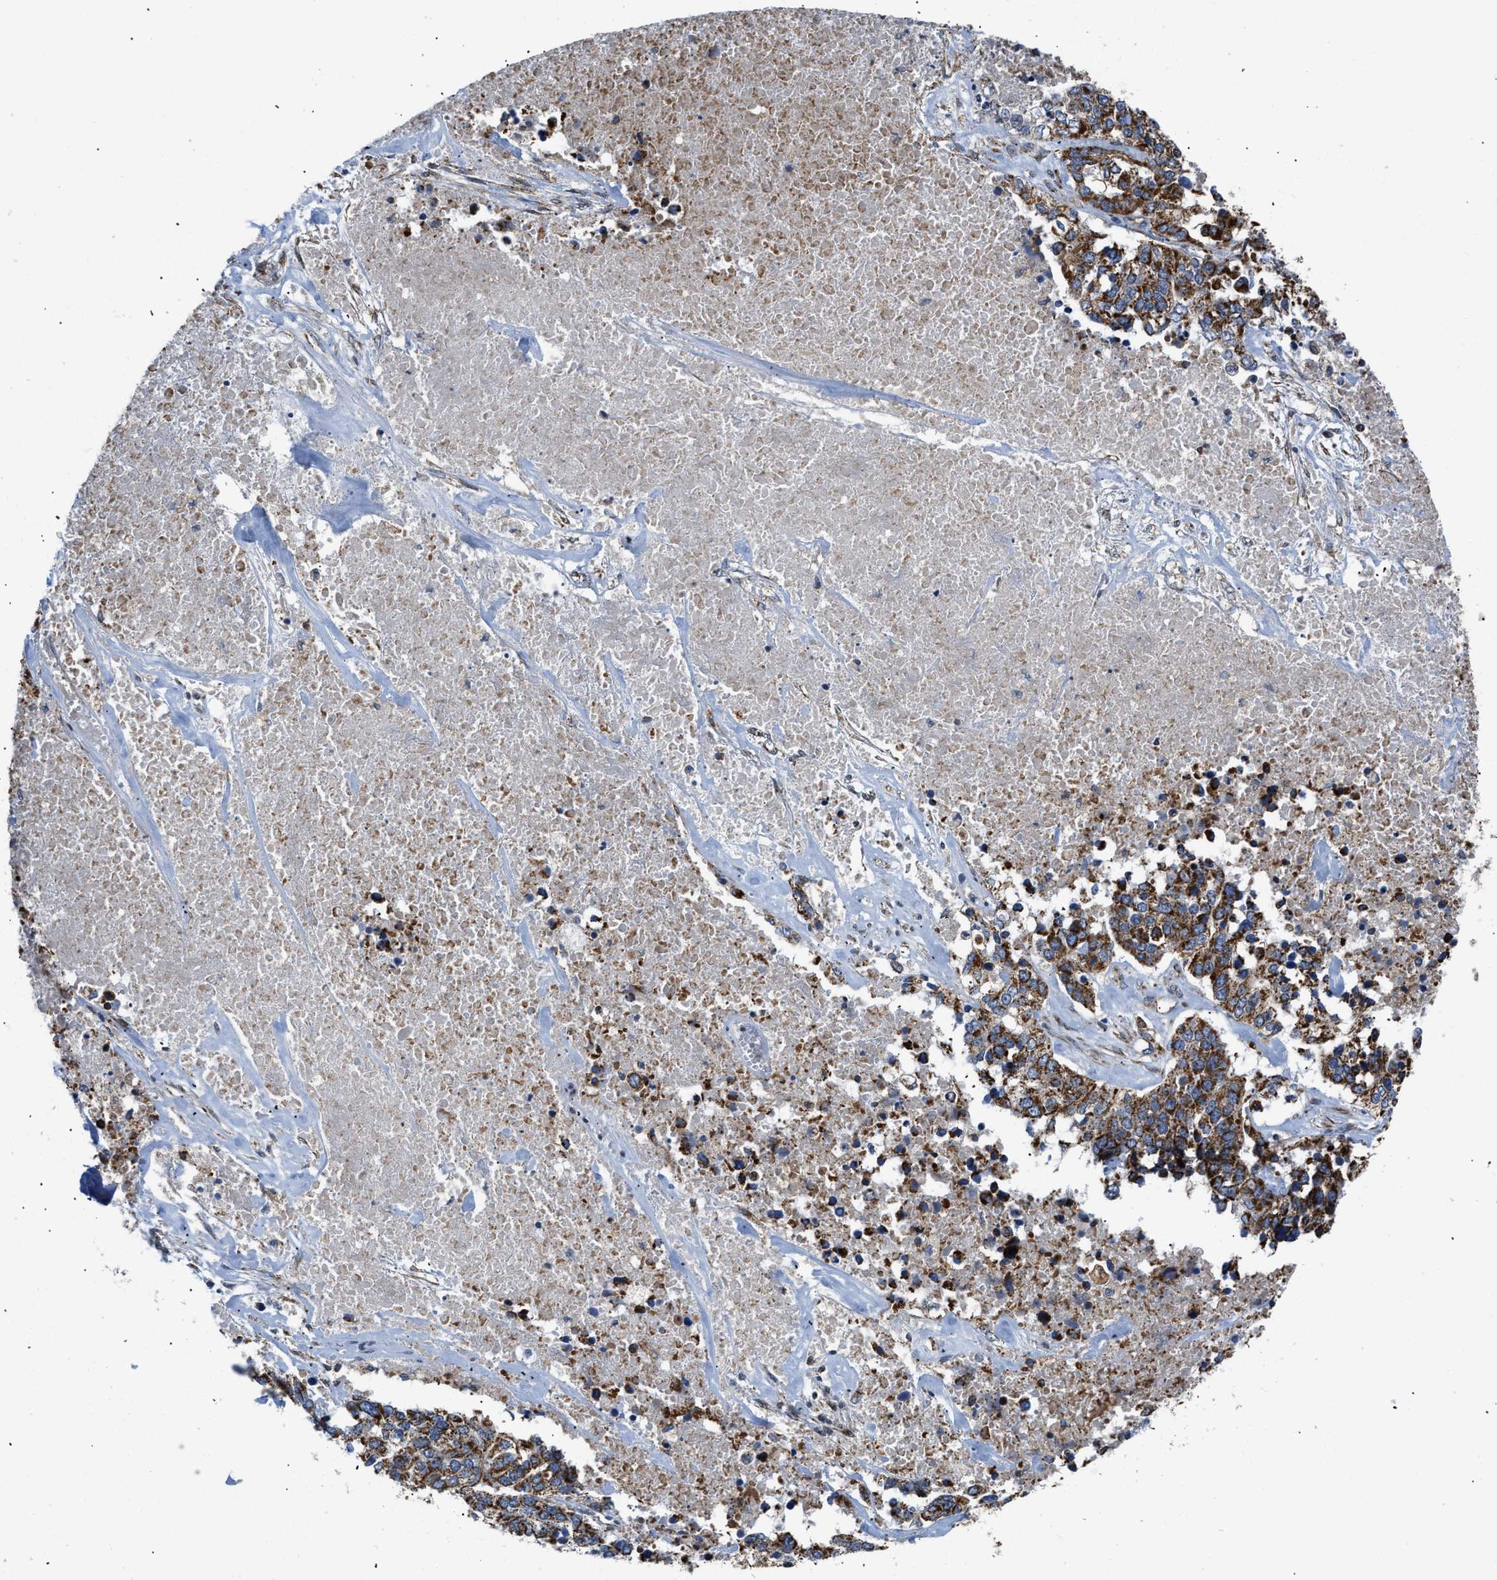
{"staining": {"intensity": "strong", "quantity": ">75%", "location": "cytoplasmic/membranous"}, "tissue": "ovarian cancer", "cell_type": "Tumor cells", "image_type": "cancer", "snomed": [{"axis": "morphology", "description": "Cystadenocarcinoma, serous, NOS"}, {"axis": "topography", "description": "Ovary"}], "caption": "Strong cytoplasmic/membranous protein positivity is seen in approximately >75% of tumor cells in ovarian cancer.", "gene": "OPTN", "patient": {"sex": "female", "age": 44}}